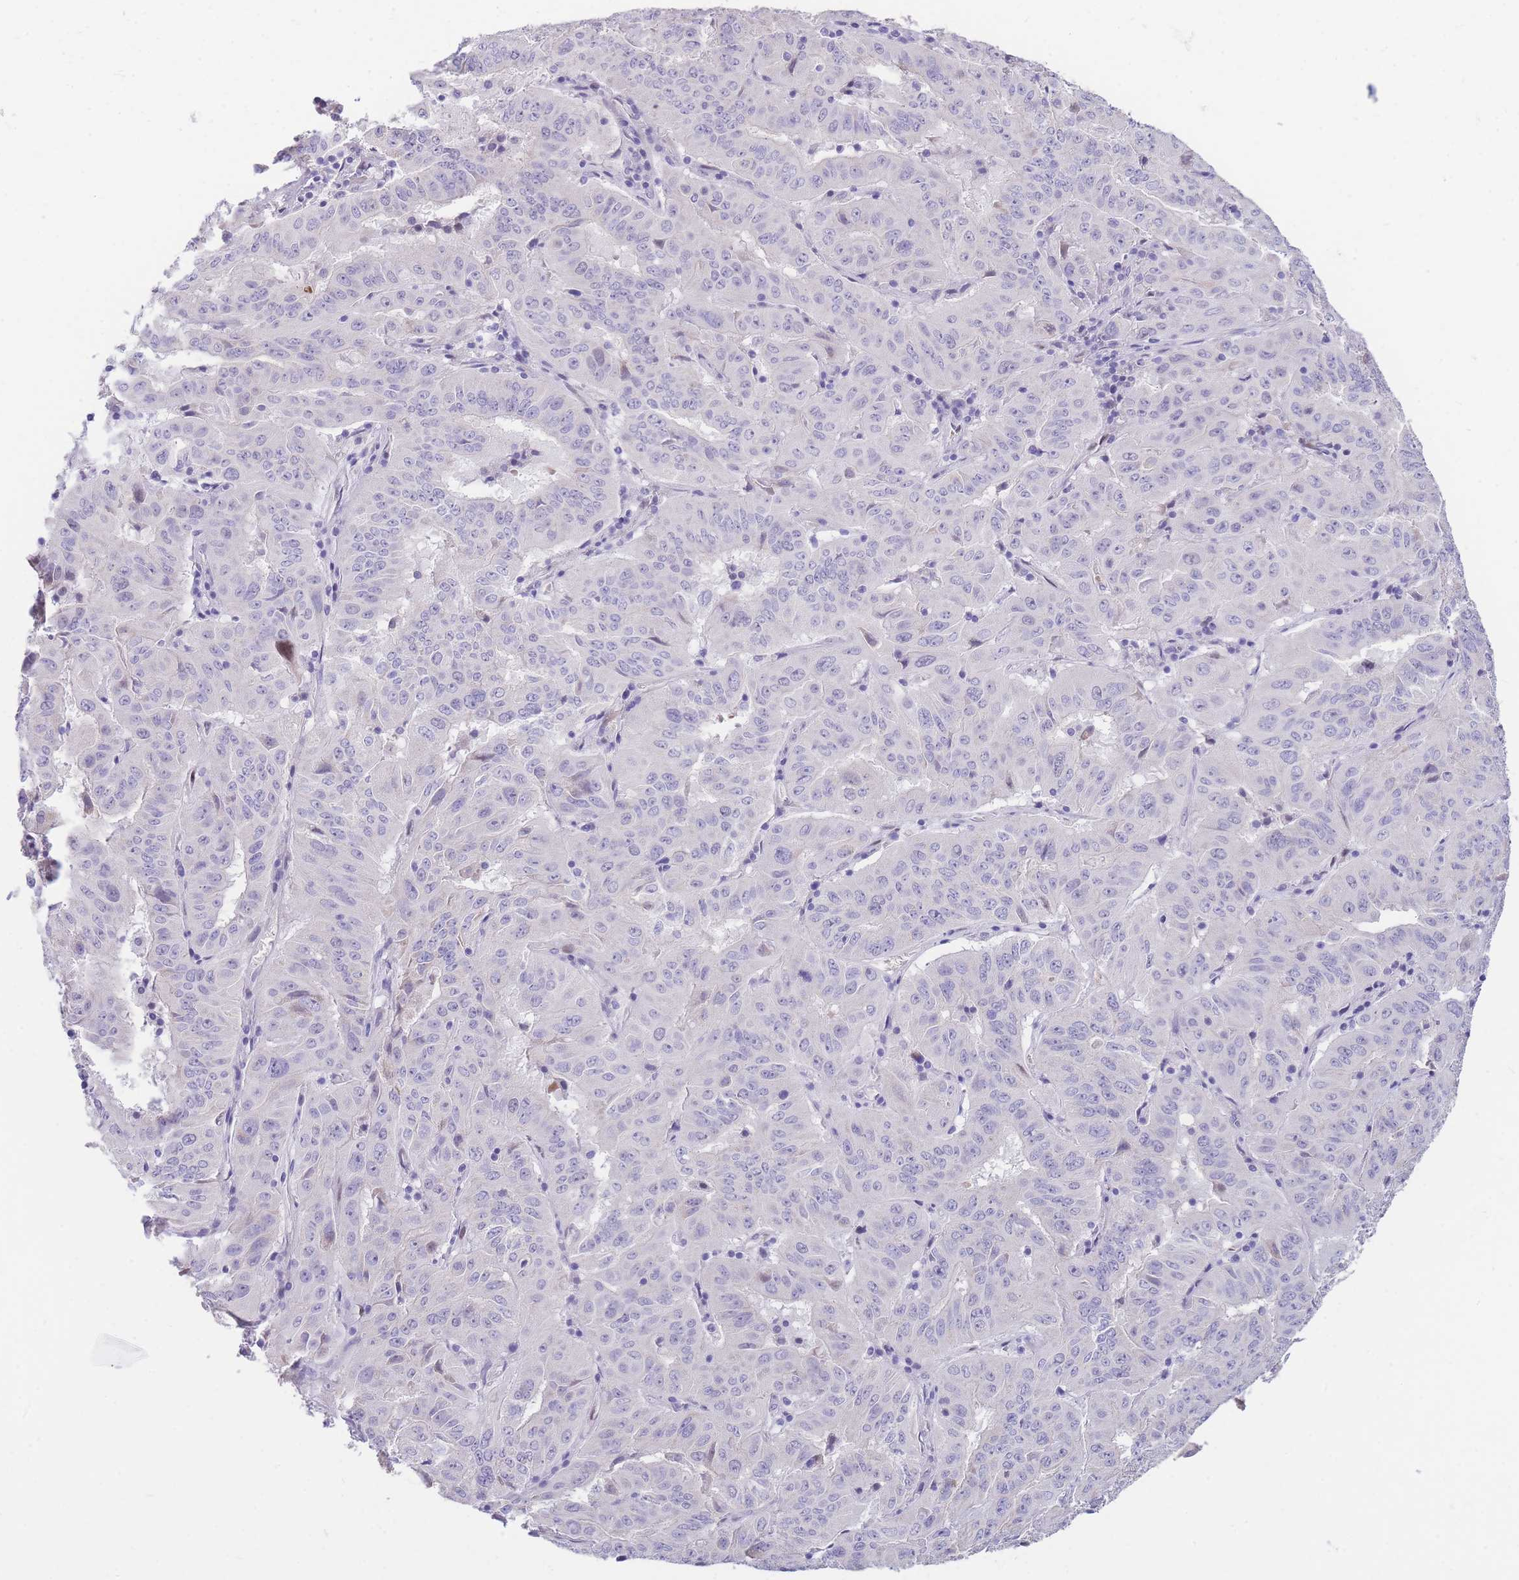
{"staining": {"intensity": "negative", "quantity": "none", "location": "none"}, "tissue": "pancreatic cancer", "cell_type": "Tumor cells", "image_type": "cancer", "snomed": [{"axis": "morphology", "description": "Adenocarcinoma, NOS"}, {"axis": "topography", "description": "Pancreas"}], "caption": "Immunohistochemistry of human pancreatic adenocarcinoma displays no staining in tumor cells. (Stains: DAB immunohistochemistry (IHC) with hematoxylin counter stain, Microscopy: brightfield microscopy at high magnification).", "gene": "SHCBP1", "patient": {"sex": "male", "age": 63}}